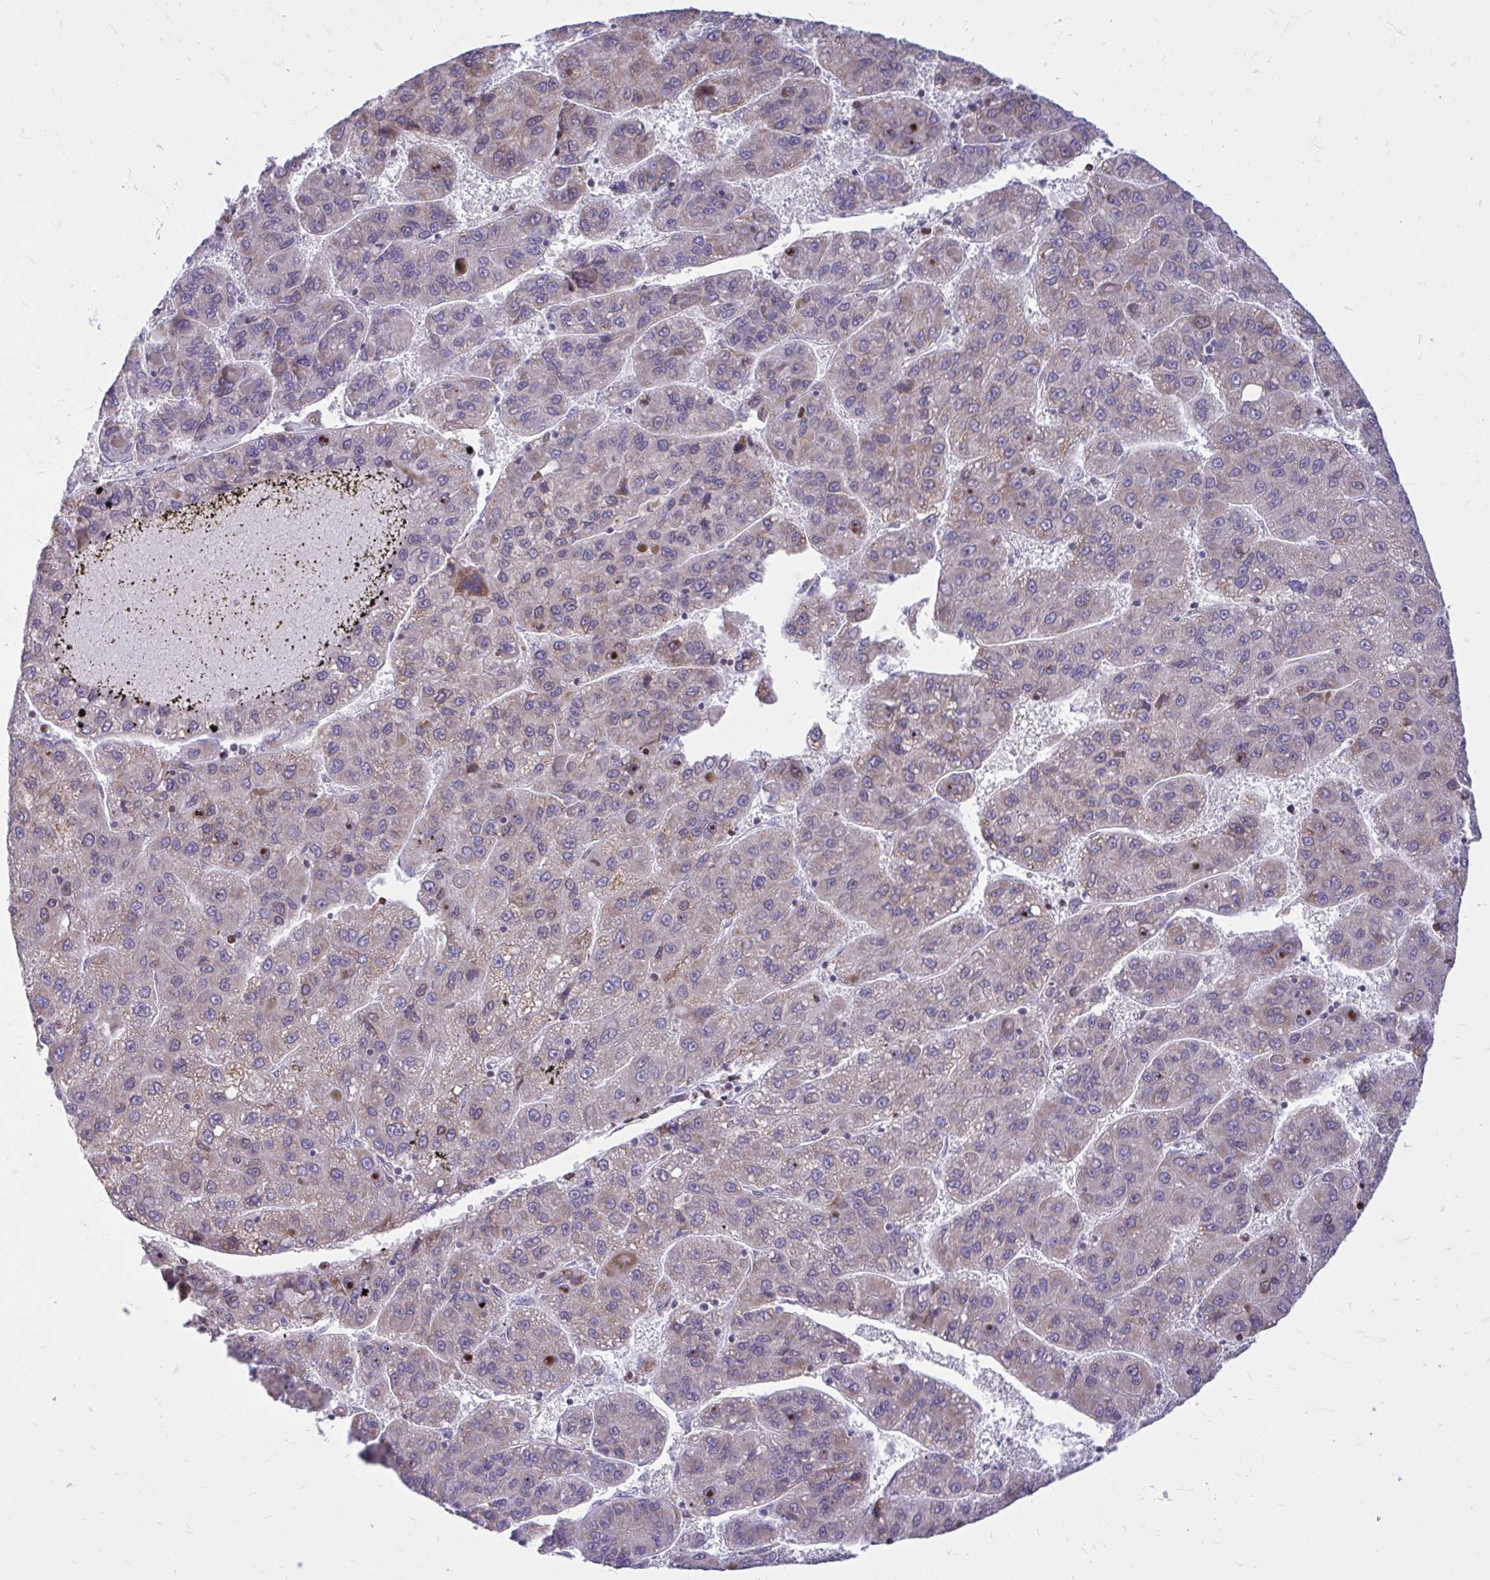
{"staining": {"intensity": "weak", "quantity": "<25%", "location": "cytoplasmic/membranous"}, "tissue": "liver cancer", "cell_type": "Tumor cells", "image_type": "cancer", "snomed": [{"axis": "morphology", "description": "Carcinoma, Hepatocellular, NOS"}, {"axis": "topography", "description": "Liver"}], "caption": "IHC histopathology image of neoplastic tissue: human hepatocellular carcinoma (liver) stained with DAB (3,3'-diaminobenzidine) demonstrates no significant protein staining in tumor cells. (Immunohistochemistry (ihc), brightfield microscopy, high magnification).", "gene": "RPS6KA2", "patient": {"sex": "female", "age": 82}}